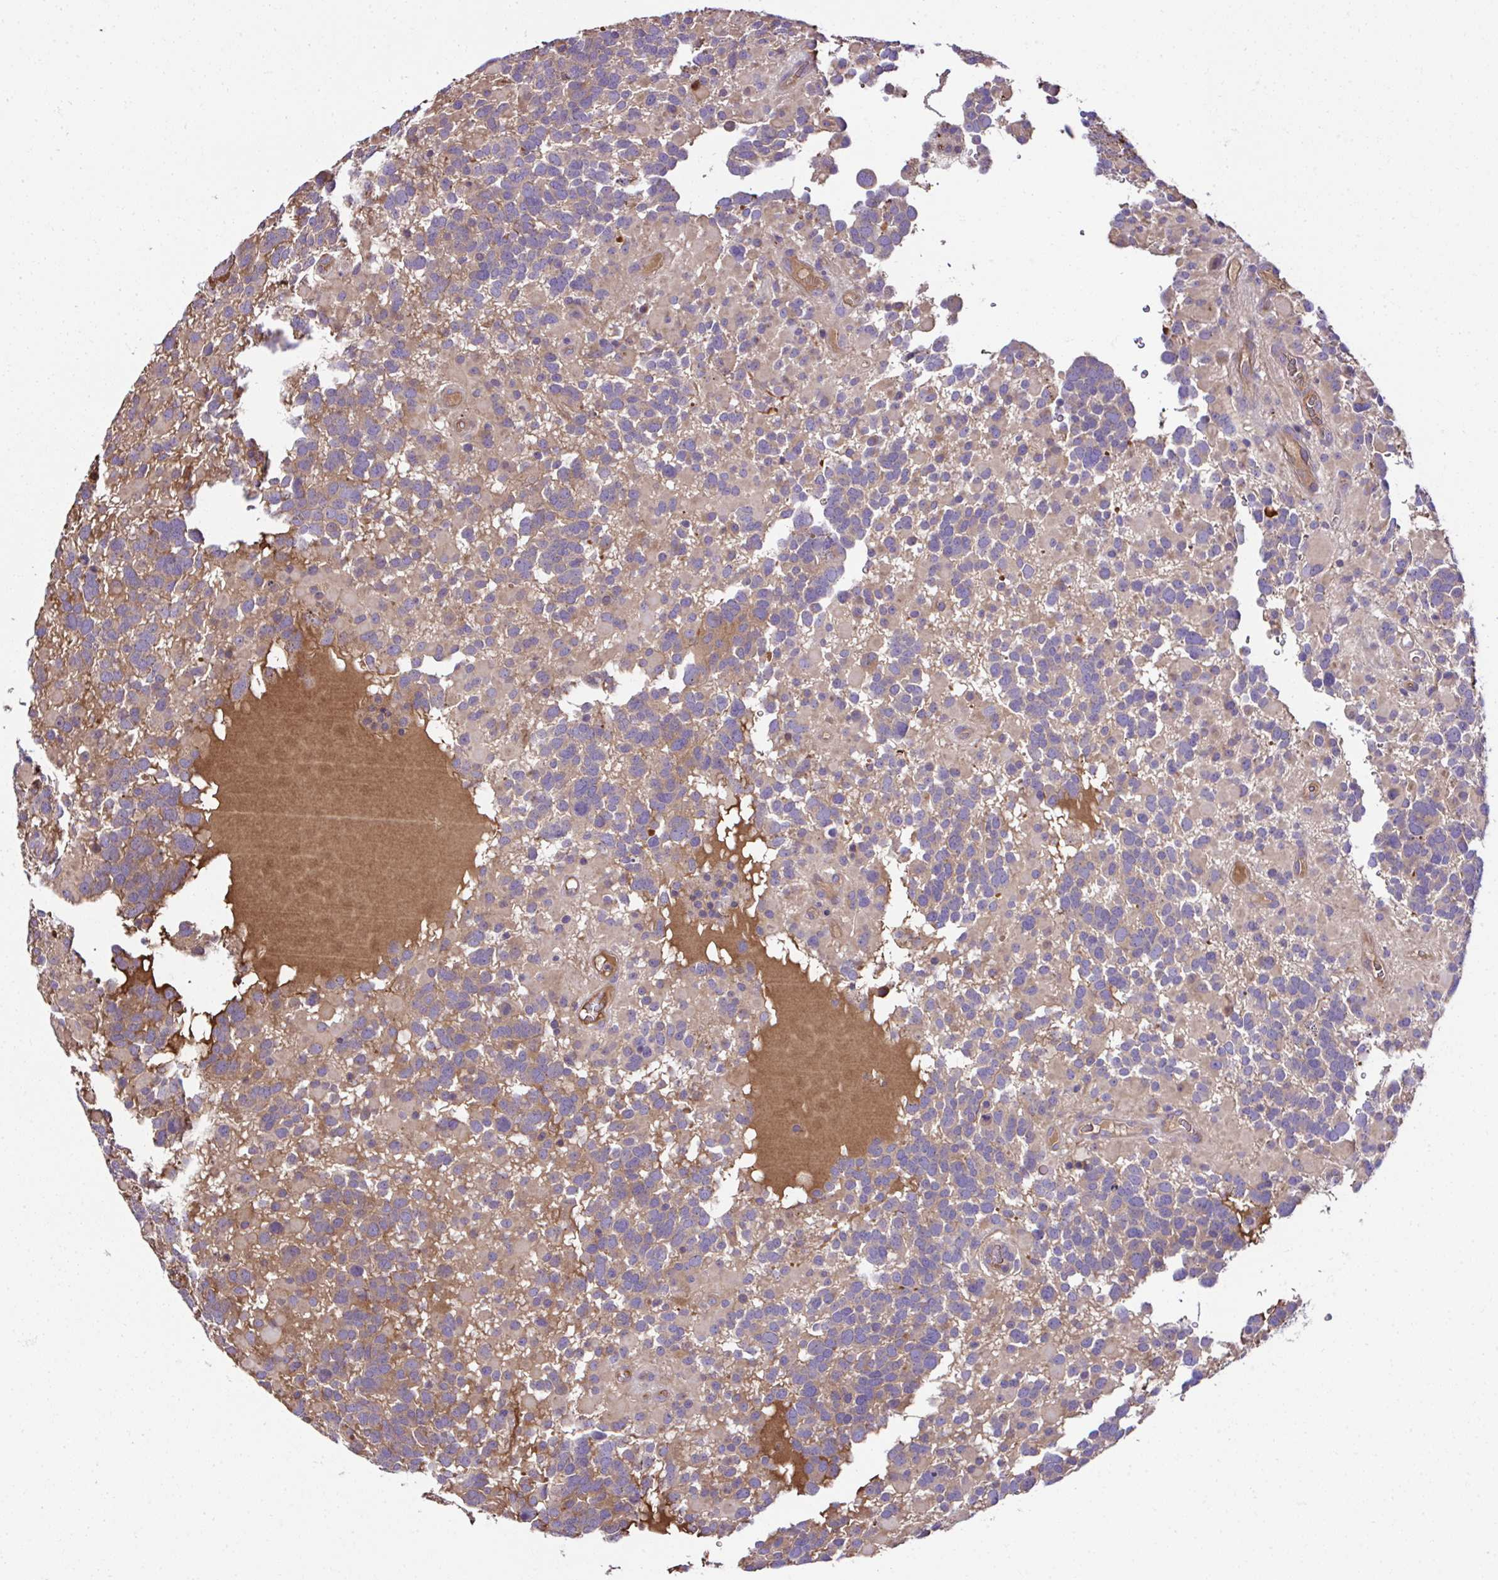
{"staining": {"intensity": "weak", "quantity": ">75%", "location": "cytoplasmic/membranous"}, "tissue": "glioma", "cell_type": "Tumor cells", "image_type": "cancer", "snomed": [{"axis": "morphology", "description": "Glioma, malignant, High grade"}, {"axis": "topography", "description": "Brain"}], "caption": "IHC image of malignant high-grade glioma stained for a protein (brown), which shows low levels of weak cytoplasmic/membranous expression in approximately >75% of tumor cells.", "gene": "CCDC85C", "patient": {"sex": "female", "age": 40}}